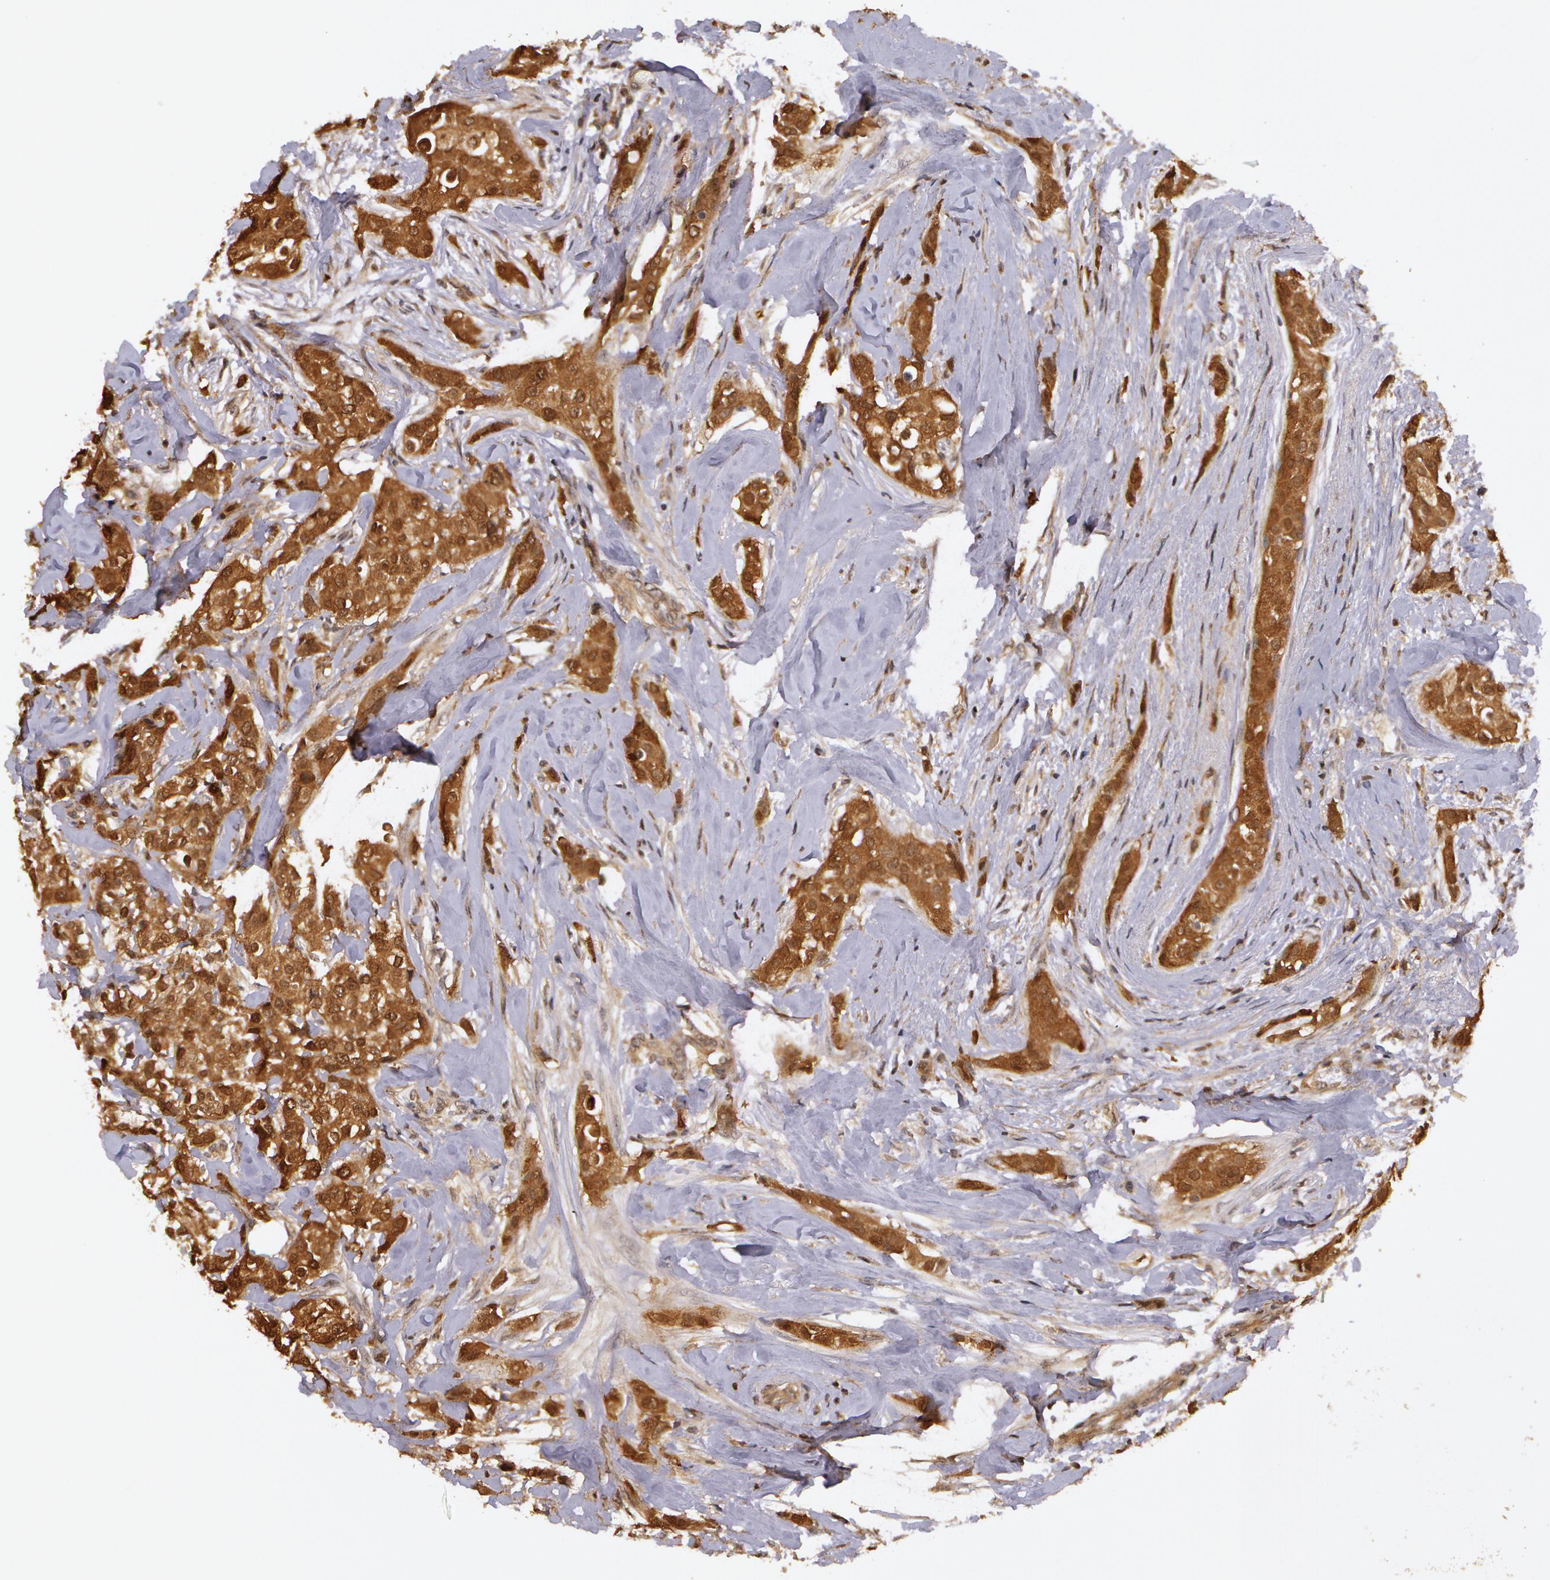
{"staining": {"intensity": "moderate", "quantity": ">75%", "location": "cytoplasmic/membranous"}, "tissue": "breast cancer", "cell_type": "Tumor cells", "image_type": "cancer", "snomed": [{"axis": "morphology", "description": "Duct carcinoma"}, {"axis": "topography", "description": "Breast"}], "caption": "Breast infiltrating ductal carcinoma was stained to show a protein in brown. There is medium levels of moderate cytoplasmic/membranous staining in approximately >75% of tumor cells. (Brightfield microscopy of DAB IHC at high magnification).", "gene": "AHSA1", "patient": {"sex": "female", "age": 45}}